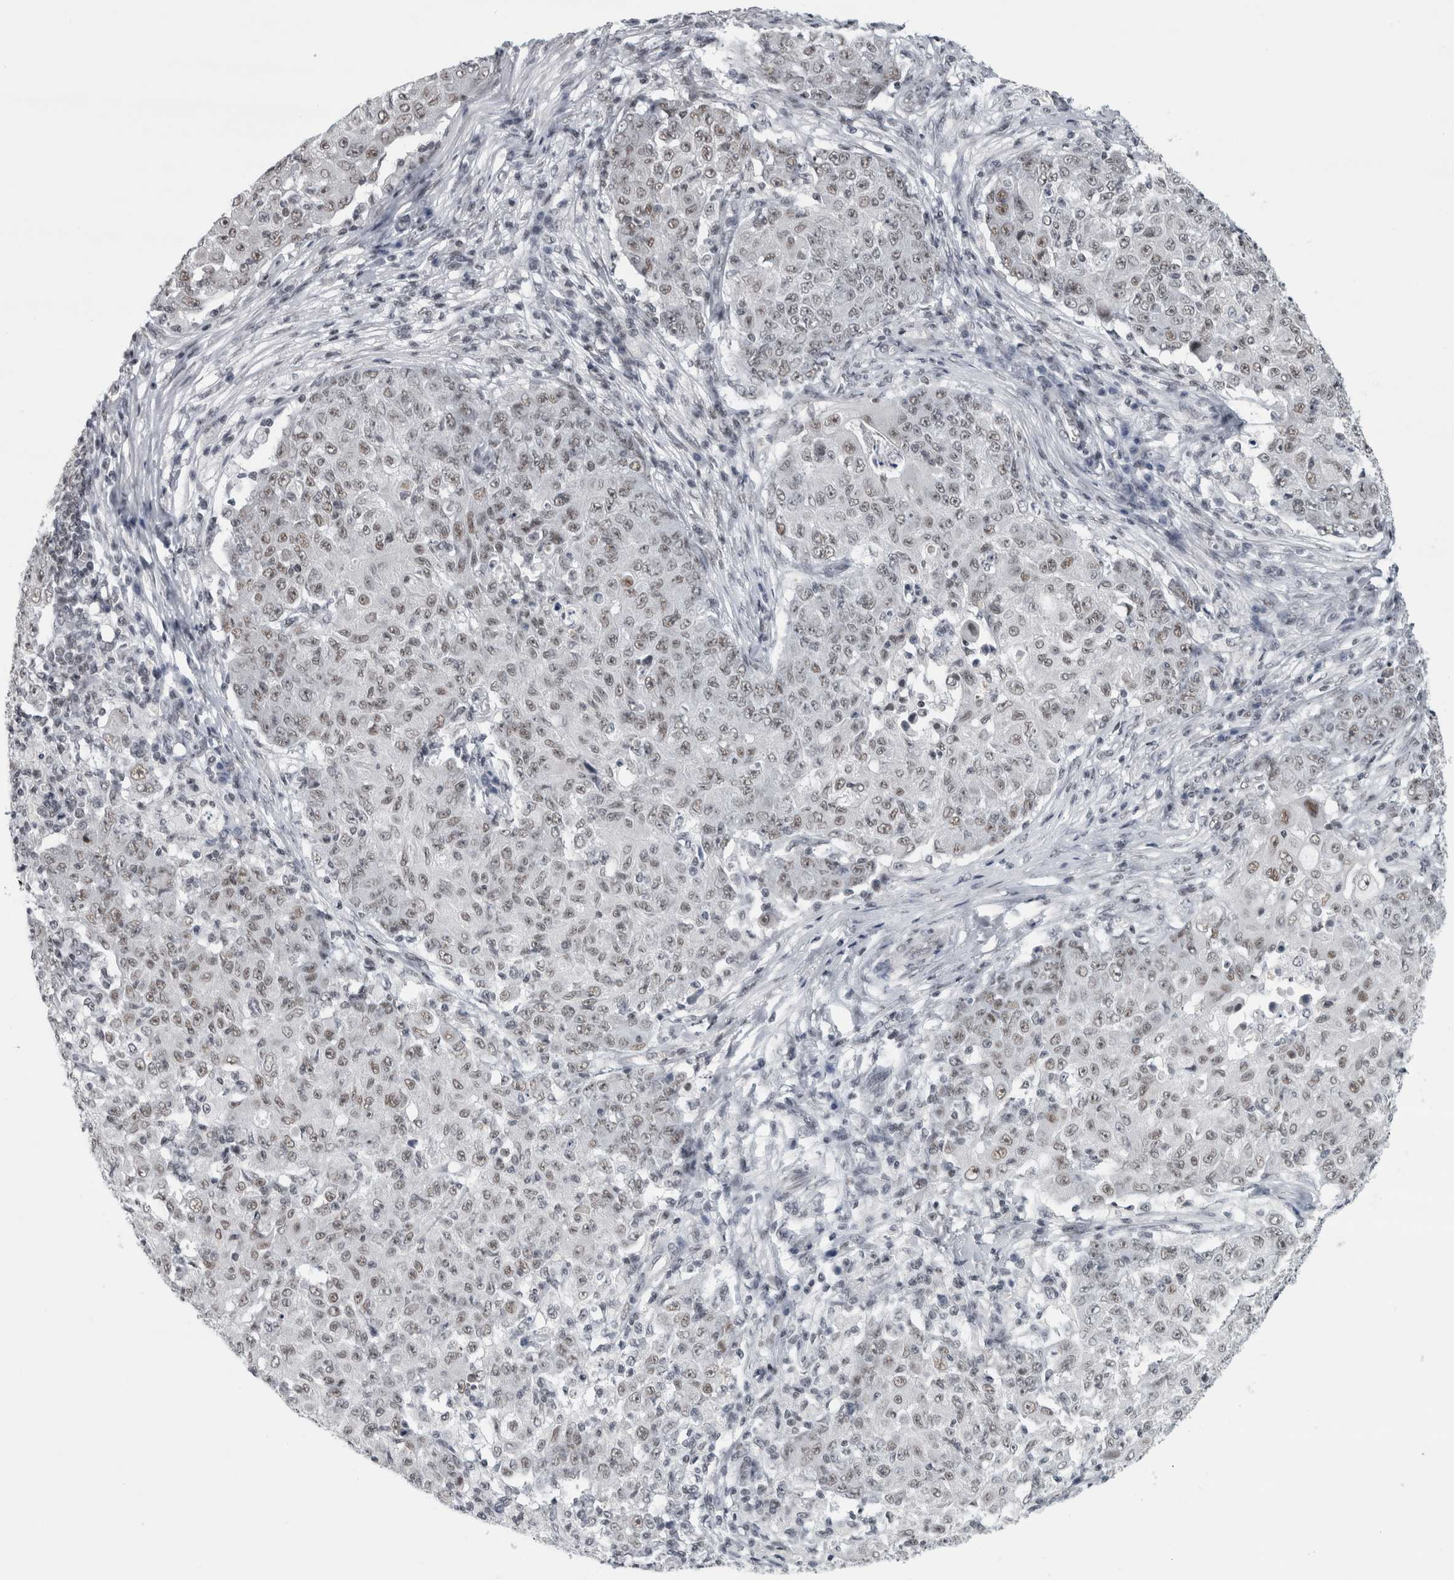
{"staining": {"intensity": "weak", "quantity": ">75%", "location": "nuclear"}, "tissue": "ovarian cancer", "cell_type": "Tumor cells", "image_type": "cancer", "snomed": [{"axis": "morphology", "description": "Carcinoma, endometroid"}, {"axis": "topography", "description": "Ovary"}], "caption": "Tumor cells display low levels of weak nuclear expression in about >75% of cells in ovarian cancer (endometroid carcinoma). The protein of interest is stained brown, and the nuclei are stained in blue (DAB (3,3'-diaminobenzidine) IHC with brightfield microscopy, high magnification).", "gene": "ARID4B", "patient": {"sex": "female", "age": 42}}